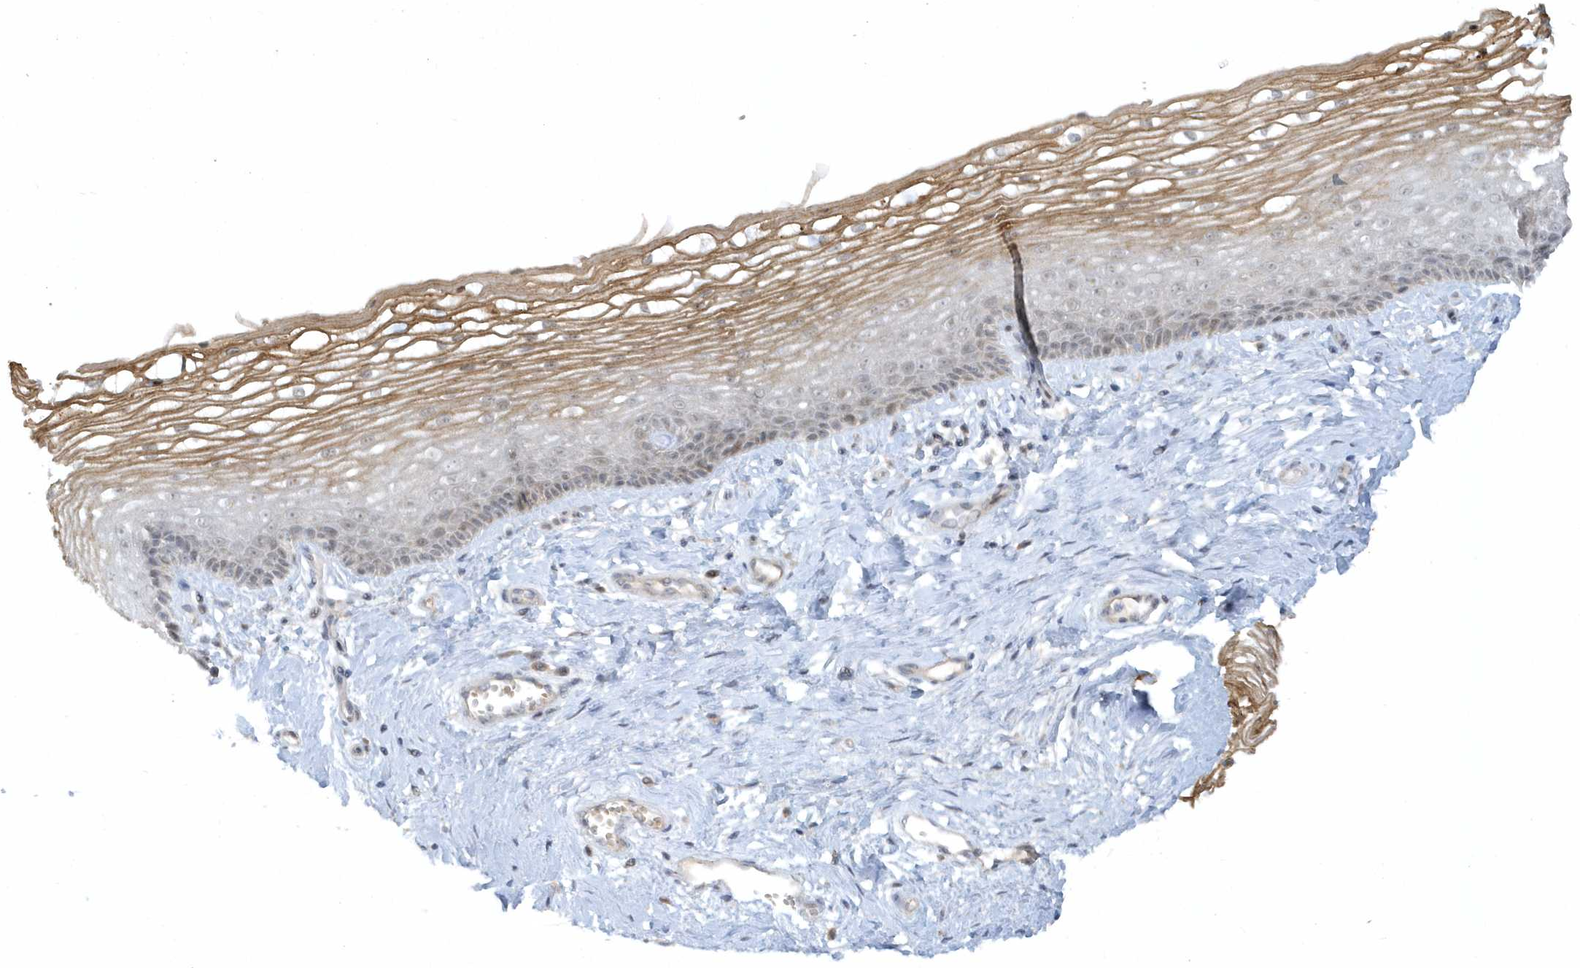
{"staining": {"intensity": "moderate", "quantity": "25%-75%", "location": "cytoplasmic/membranous,nuclear"}, "tissue": "vagina", "cell_type": "Squamous epithelial cells", "image_type": "normal", "snomed": [{"axis": "morphology", "description": "Normal tissue, NOS"}, {"axis": "topography", "description": "Vagina"}], "caption": "A histopathology image showing moderate cytoplasmic/membranous,nuclear positivity in about 25%-75% of squamous epithelial cells in benign vagina, as visualized by brown immunohistochemical staining.", "gene": "THG1L", "patient": {"sex": "female", "age": 46}}